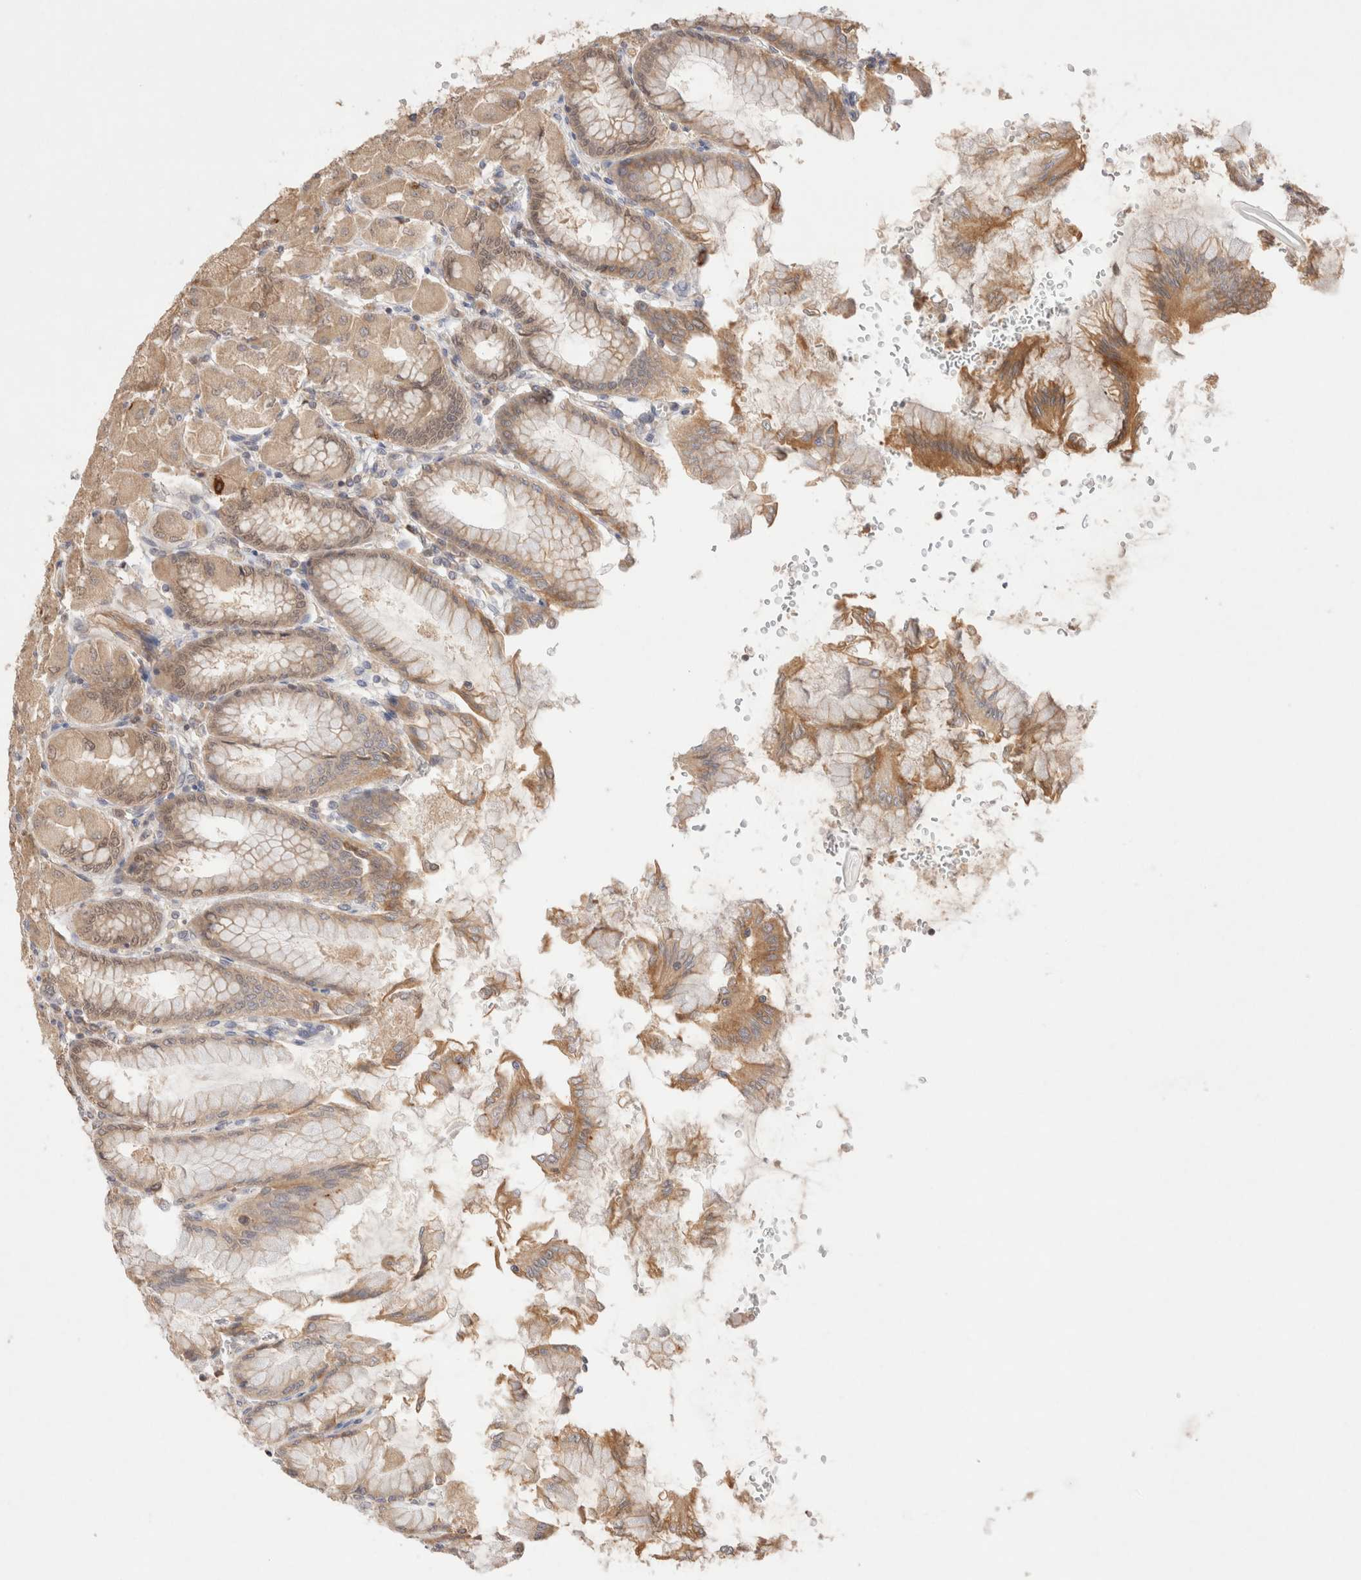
{"staining": {"intensity": "moderate", "quantity": ">75%", "location": "cytoplasmic/membranous,nuclear"}, "tissue": "stomach", "cell_type": "Glandular cells", "image_type": "normal", "snomed": [{"axis": "morphology", "description": "Normal tissue, NOS"}, {"axis": "topography", "description": "Stomach, upper"}], "caption": "An immunohistochemistry histopathology image of normal tissue is shown. Protein staining in brown shows moderate cytoplasmic/membranous,nuclear positivity in stomach within glandular cells.", "gene": "CARNMT1", "patient": {"sex": "female", "age": 56}}